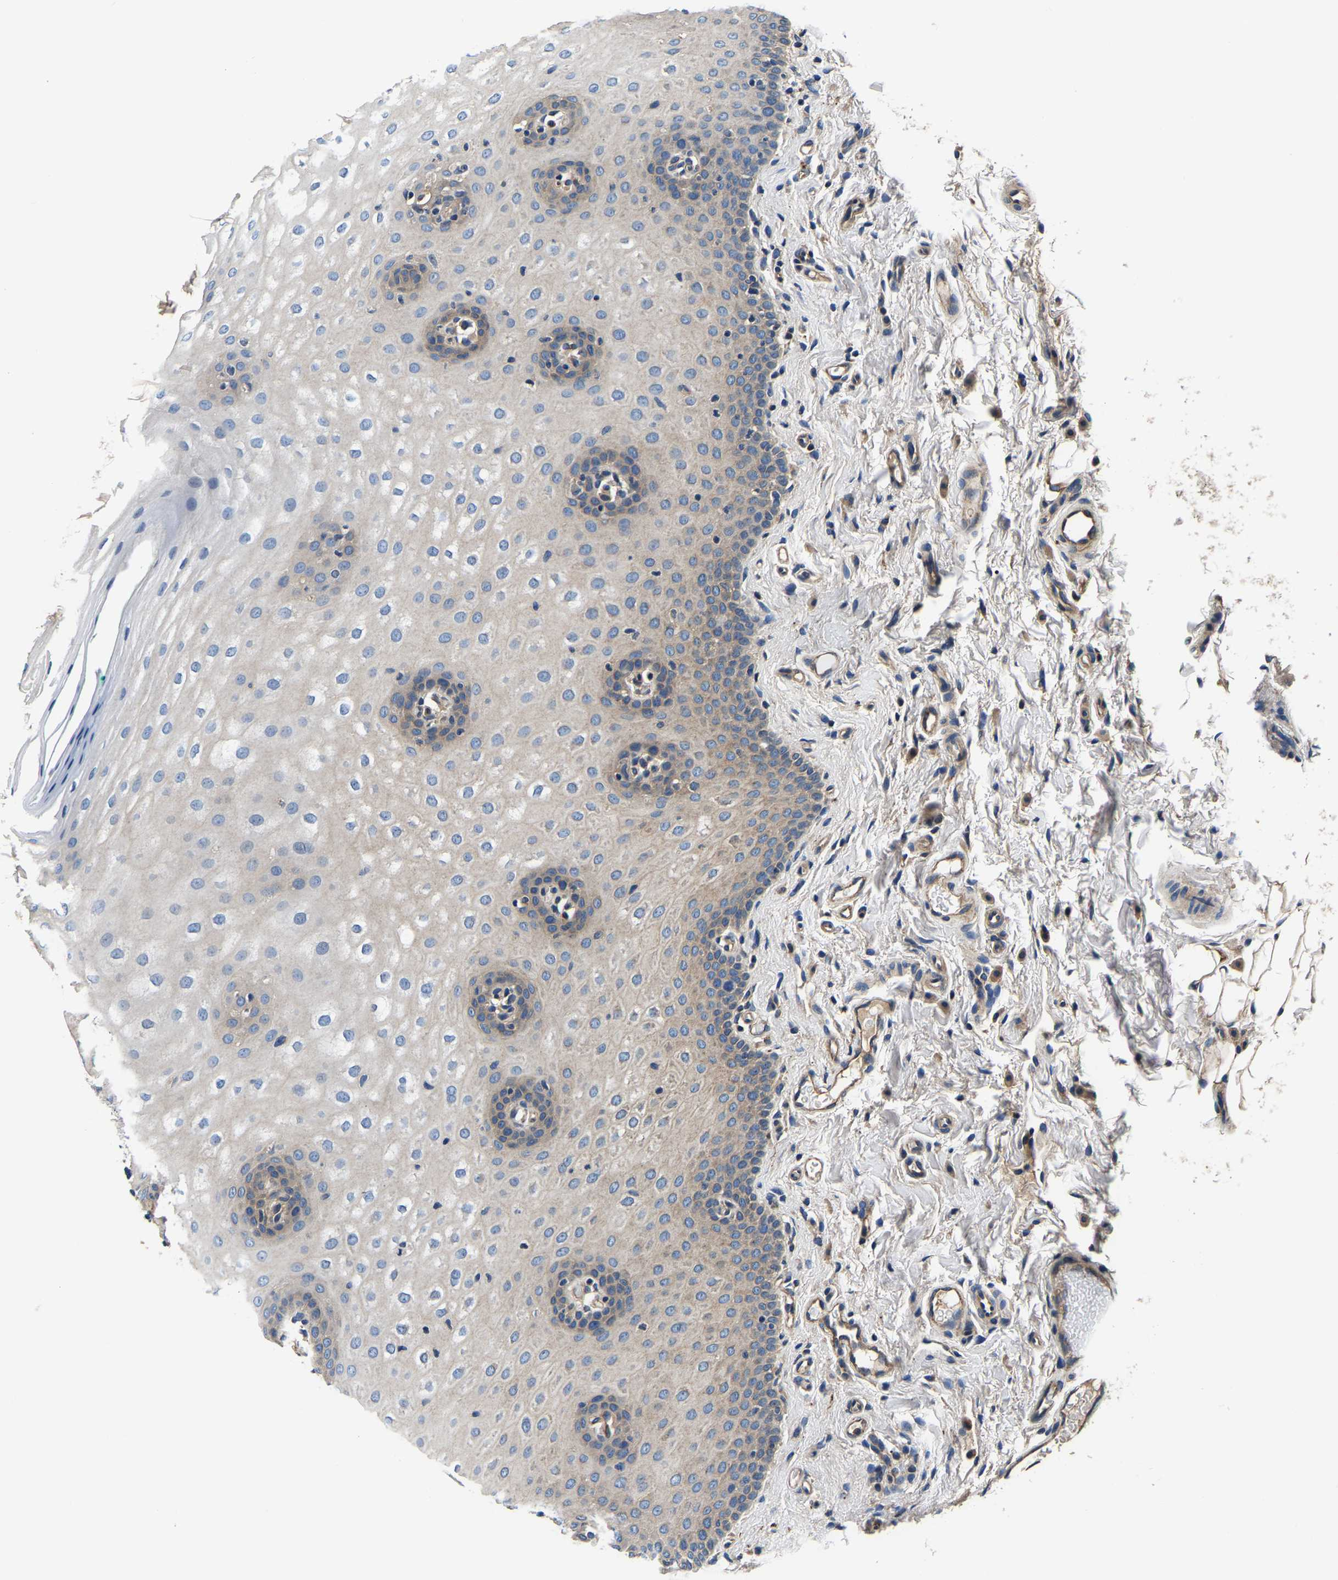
{"staining": {"intensity": "weak", "quantity": "25%-75%", "location": "cytoplasmic/membranous"}, "tissue": "oral mucosa", "cell_type": "Squamous epithelial cells", "image_type": "normal", "snomed": [{"axis": "morphology", "description": "Normal tissue, NOS"}, {"axis": "topography", "description": "Skin"}, {"axis": "topography", "description": "Oral tissue"}], "caption": "Normal oral mucosa was stained to show a protein in brown. There is low levels of weak cytoplasmic/membranous expression in approximately 25%-75% of squamous epithelial cells.", "gene": "SH3GLB1", "patient": {"sex": "male", "age": 84}}